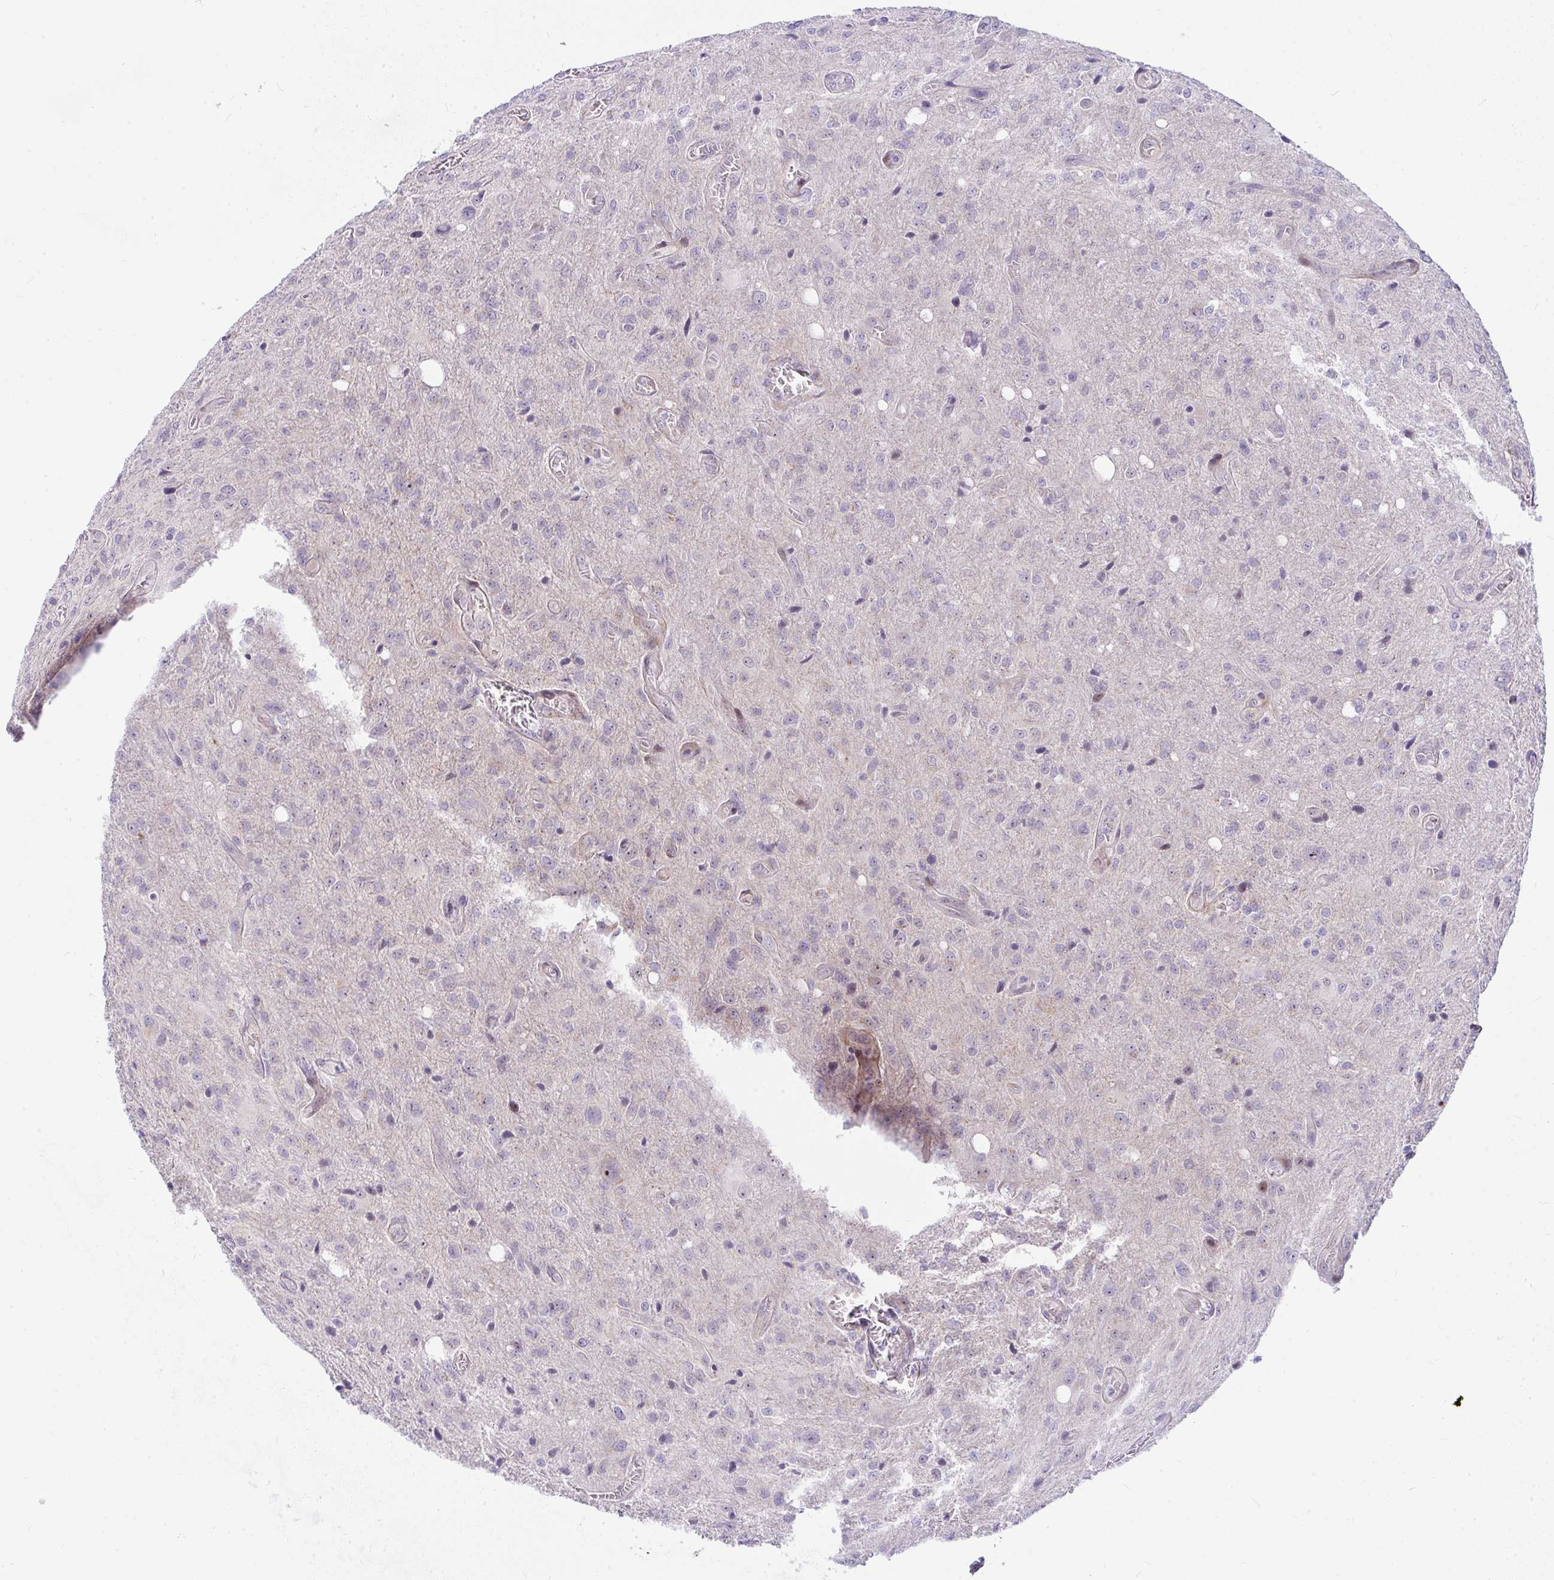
{"staining": {"intensity": "negative", "quantity": "none", "location": "none"}, "tissue": "glioma", "cell_type": "Tumor cells", "image_type": "cancer", "snomed": [{"axis": "morphology", "description": "Glioma, malignant, Low grade"}, {"axis": "topography", "description": "Brain"}], "caption": "Tumor cells show no significant staining in malignant glioma (low-grade).", "gene": "NFXL1", "patient": {"sex": "male", "age": 66}}